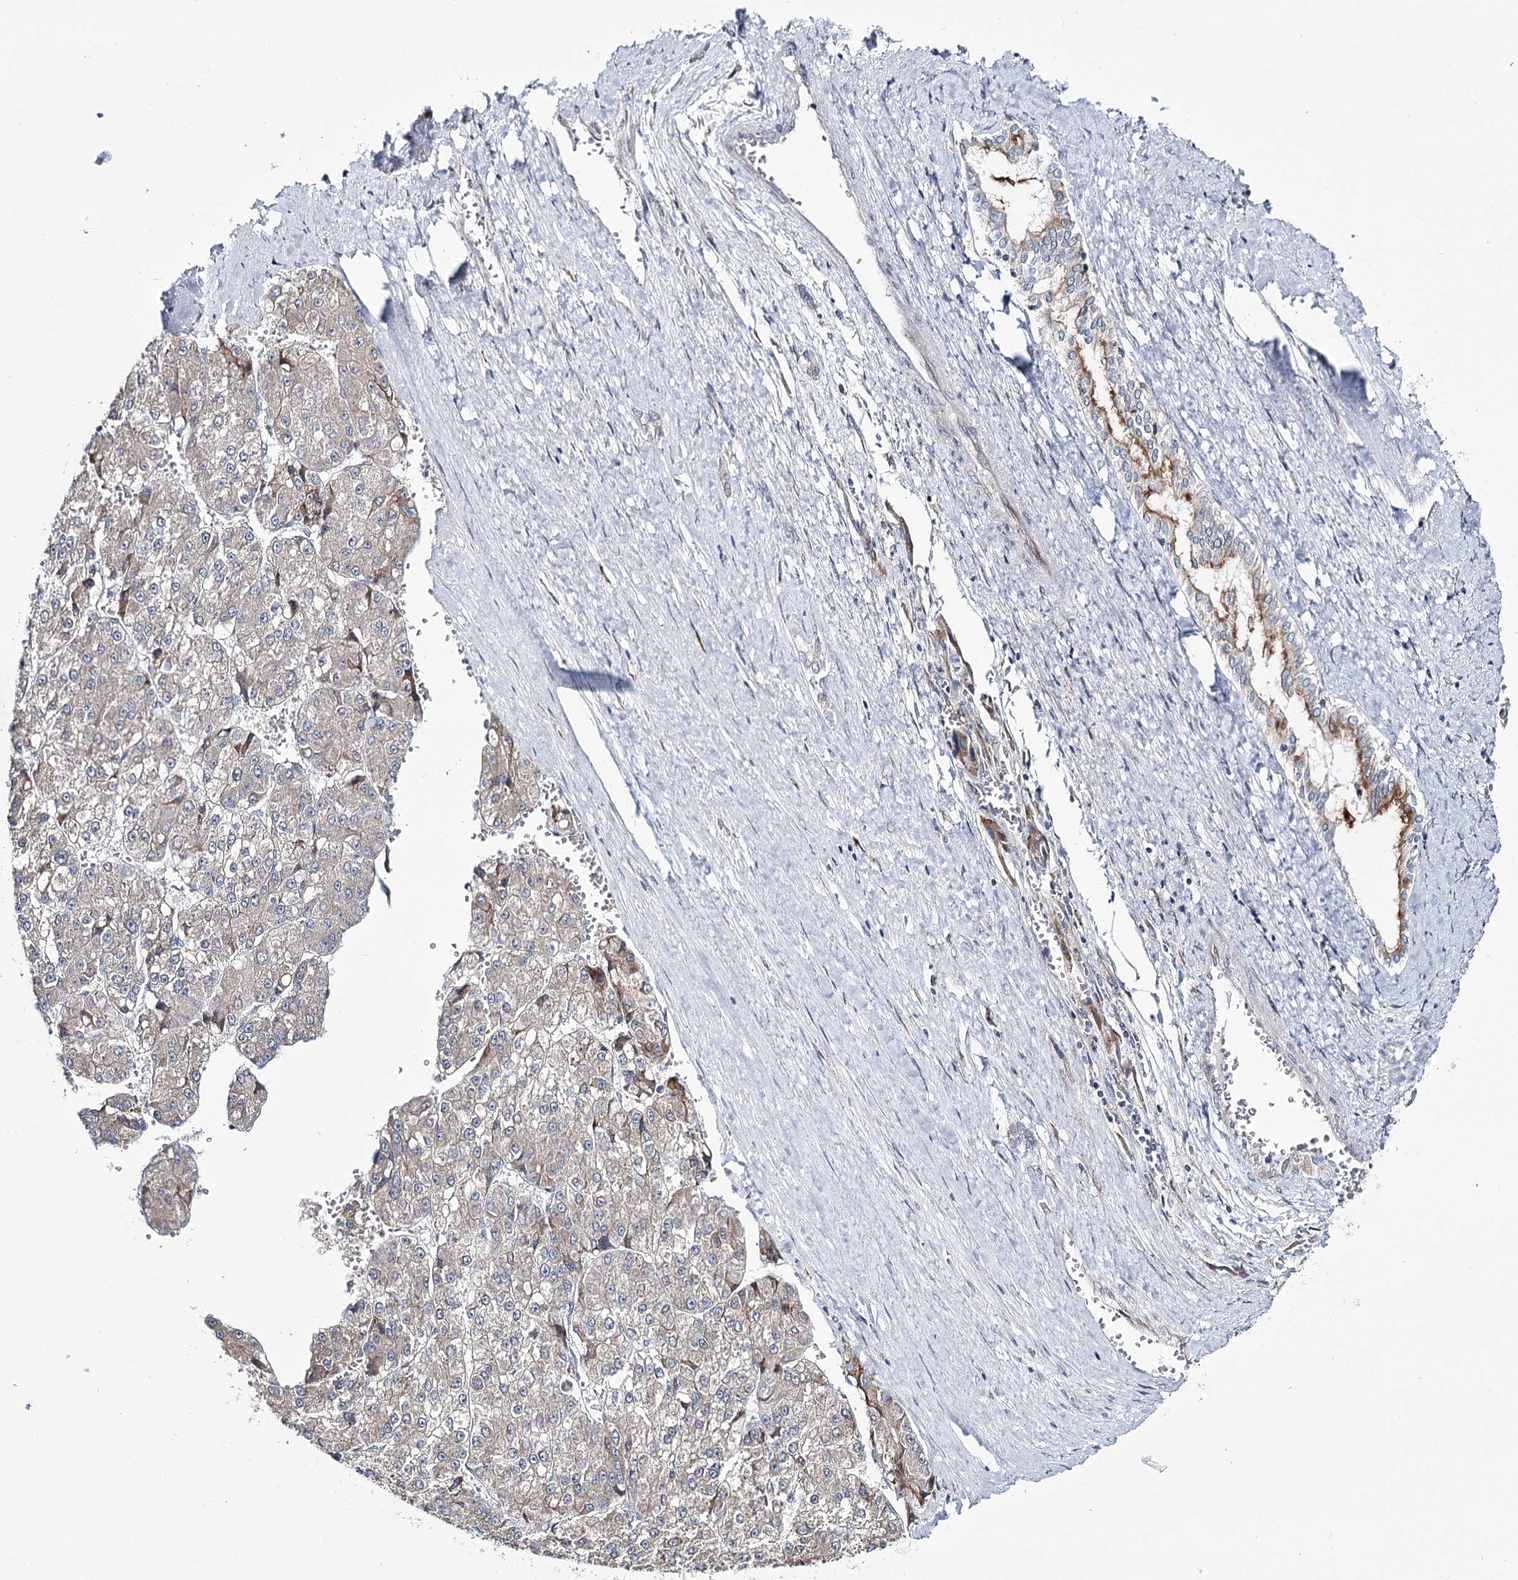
{"staining": {"intensity": "weak", "quantity": ">75%", "location": "cytoplasmic/membranous"}, "tissue": "liver cancer", "cell_type": "Tumor cells", "image_type": "cancer", "snomed": [{"axis": "morphology", "description": "Carcinoma, Hepatocellular, NOS"}, {"axis": "topography", "description": "Liver"}], "caption": "High-magnification brightfield microscopy of liver cancer stained with DAB (3,3'-diaminobenzidine) (brown) and counterstained with hematoxylin (blue). tumor cells exhibit weak cytoplasmic/membranous positivity is present in approximately>75% of cells.", "gene": "CPLANE1", "patient": {"sex": "female", "age": 73}}